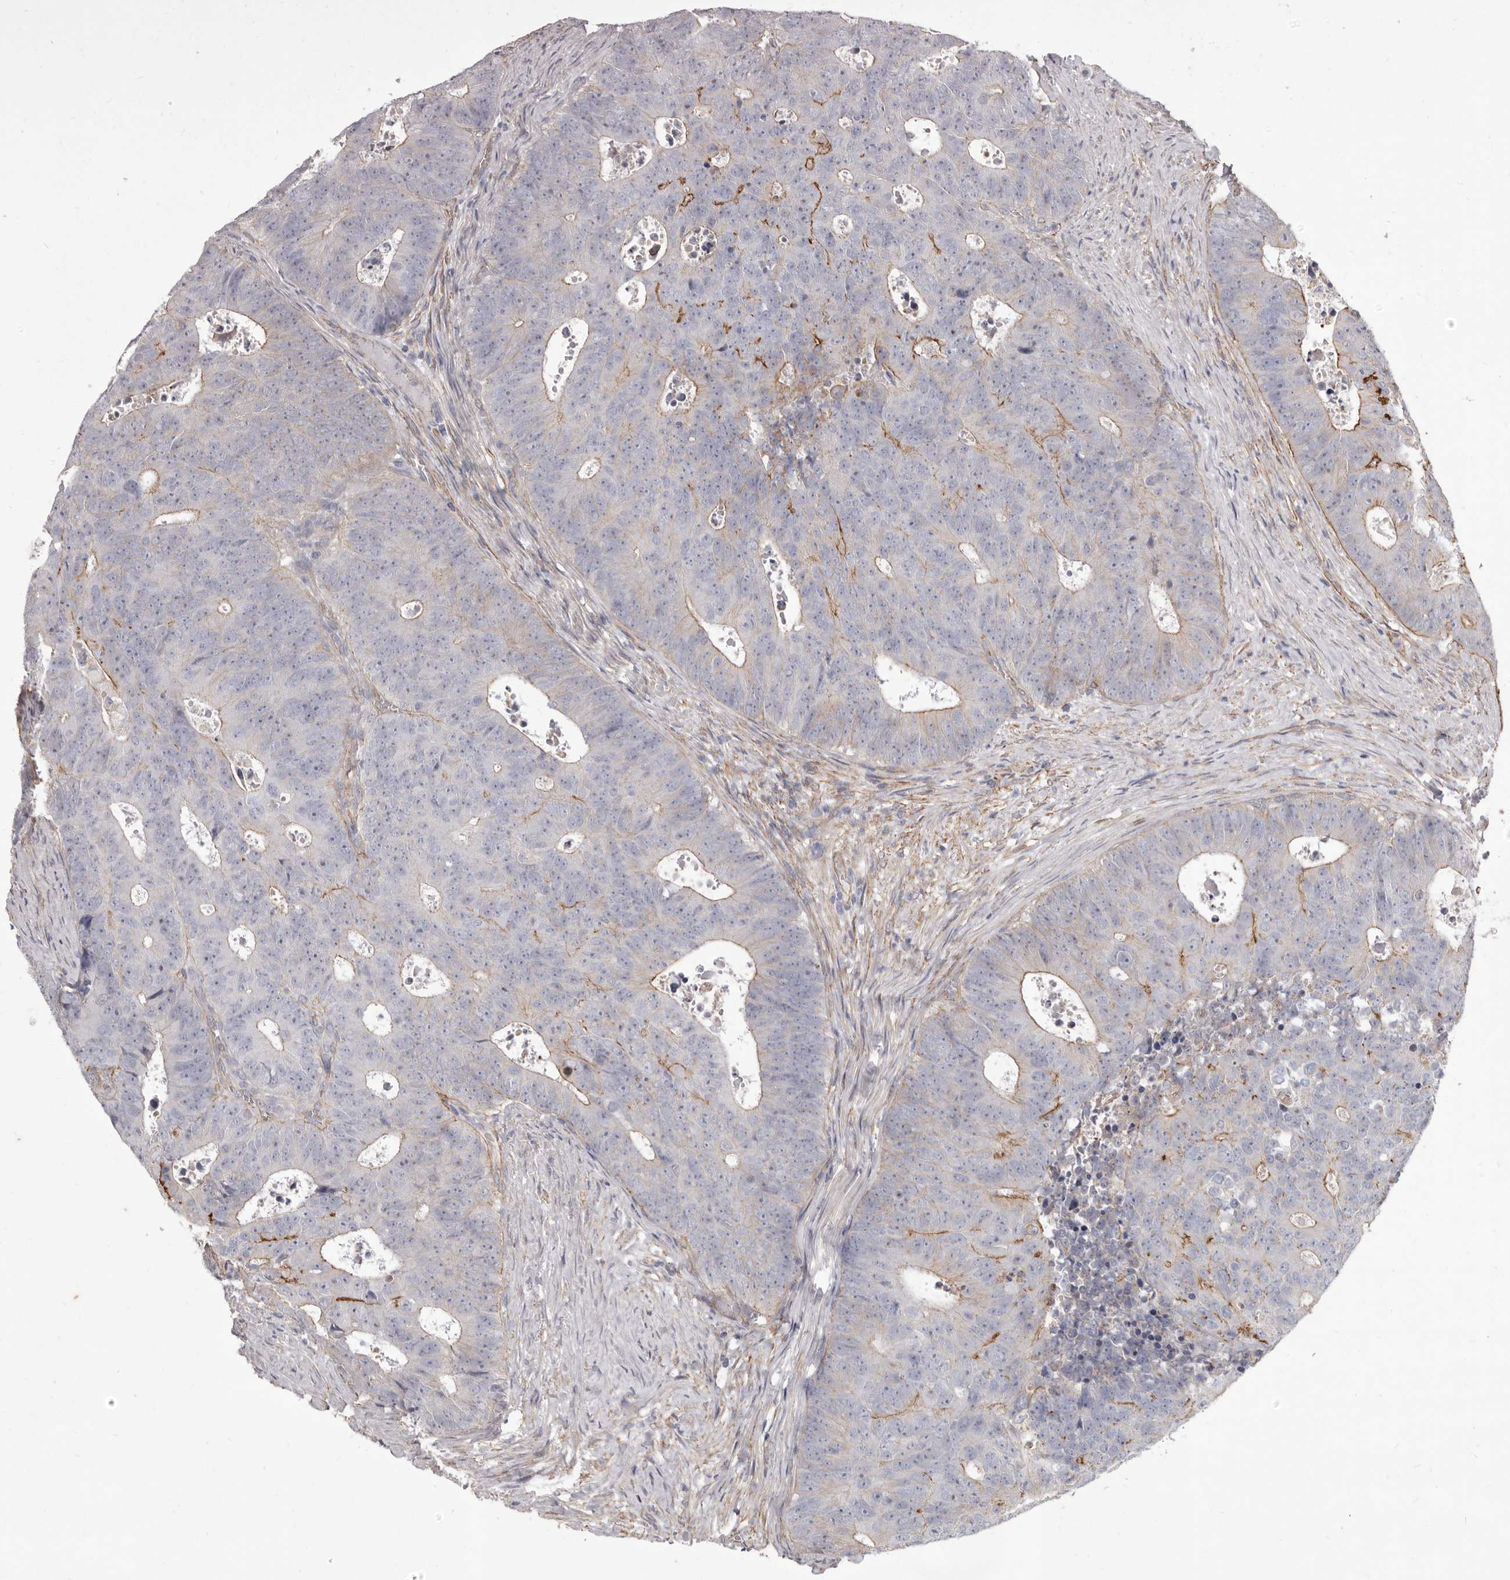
{"staining": {"intensity": "moderate", "quantity": "<25%", "location": "cytoplasmic/membranous"}, "tissue": "colorectal cancer", "cell_type": "Tumor cells", "image_type": "cancer", "snomed": [{"axis": "morphology", "description": "Adenocarcinoma, NOS"}, {"axis": "topography", "description": "Colon"}], "caption": "The immunohistochemical stain shows moderate cytoplasmic/membranous expression in tumor cells of colorectal adenocarcinoma tissue. (DAB (3,3'-diaminobenzidine) IHC, brown staining for protein, blue staining for nuclei).", "gene": "P2RX6", "patient": {"sex": "male", "age": 87}}